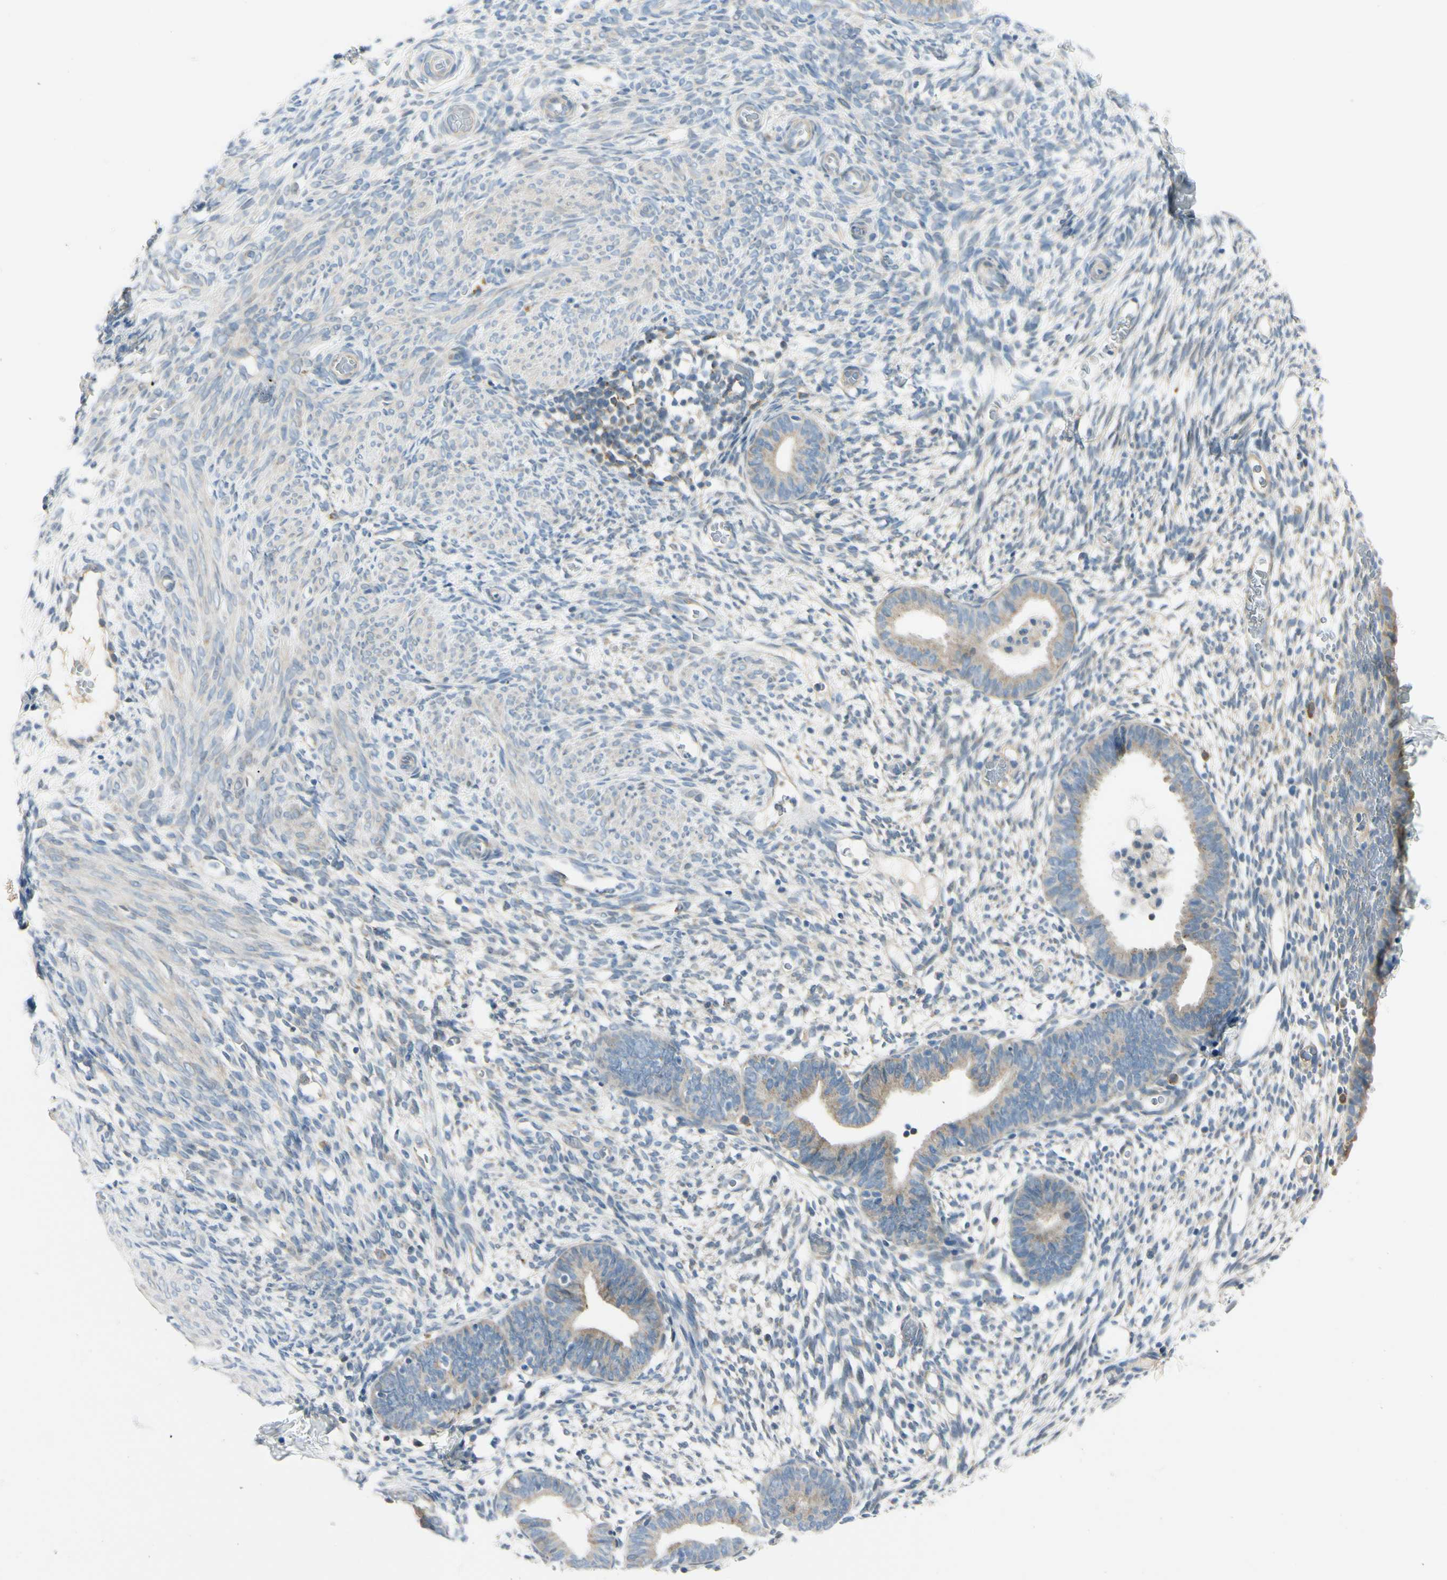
{"staining": {"intensity": "negative", "quantity": "none", "location": "none"}, "tissue": "endometrium", "cell_type": "Cells in endometrial stroma", "image_type": "normal", "snomed": [{"axis": "morphology", "description": "Normal tissue, NOS"}, {"axis": "morphology", "description": "Atrophy, NOS"}, {"axis": "topography", "description": "Uterus"}, {"axis": "topography", "description": "Endometrium"}], "caption": "DAB immunohistochemical staining of benign human endometrium reveals no significant expression in cells in endometrial stroma.", "gene": "GALNT5", "patient": {"sex": "female", "age": 68}}